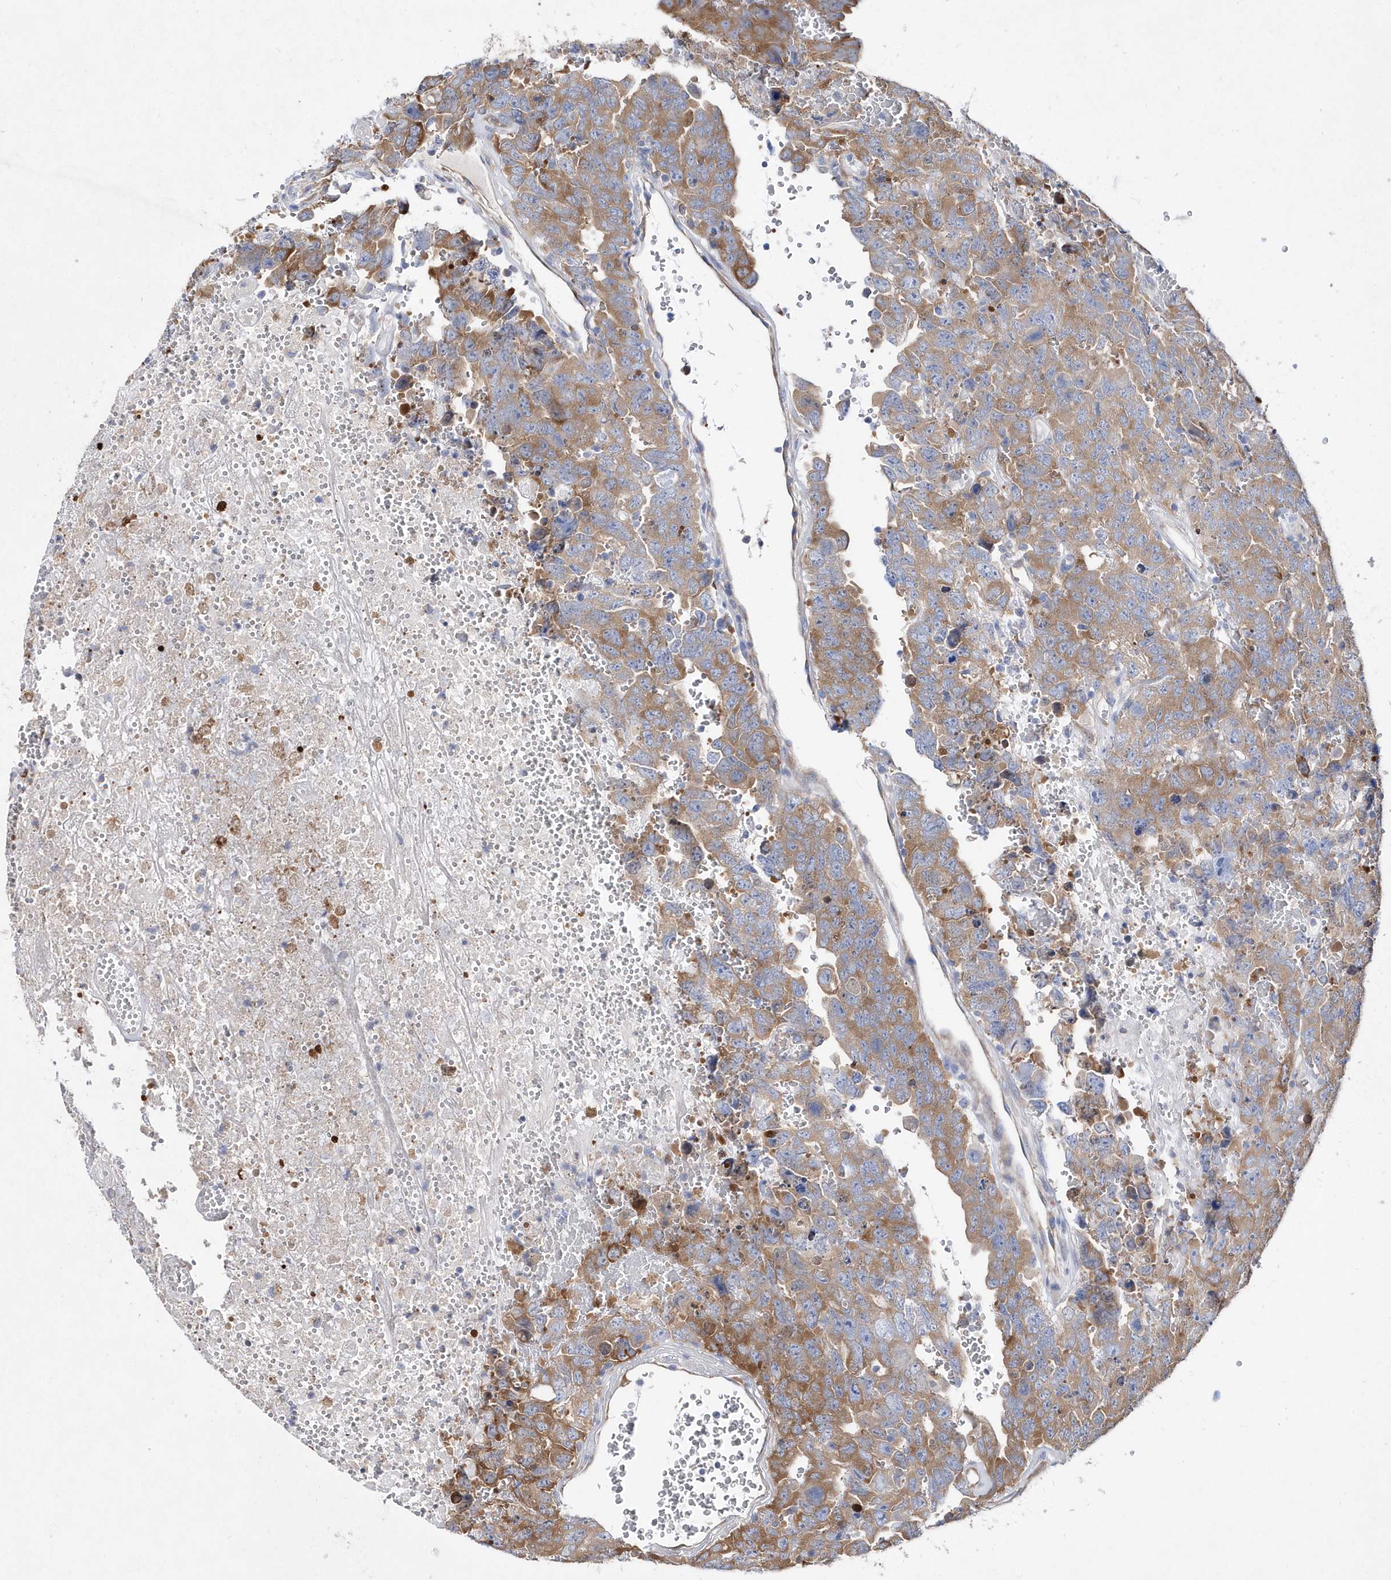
{"staining": {"intensity": "moderate", "quantity": ">75%", "location": "cytoplasmic/membranous"}, "tissue": "testis cancer", "cell_type": "Tumor cells", "image_type": "cancer", "snomed": [{"axis": "morphology", "description": "Carcinoma, Embryonal, NOS"}, {"axis": "topography", "description": "Testis"}], "caption": "This is an image of IHC staining of testis cancer, which shows moderate staining in the cytoplasmic/membranous of tumor cells.", "gene": "JKAMP", "patient": {"sex": "male", "age": 45}}